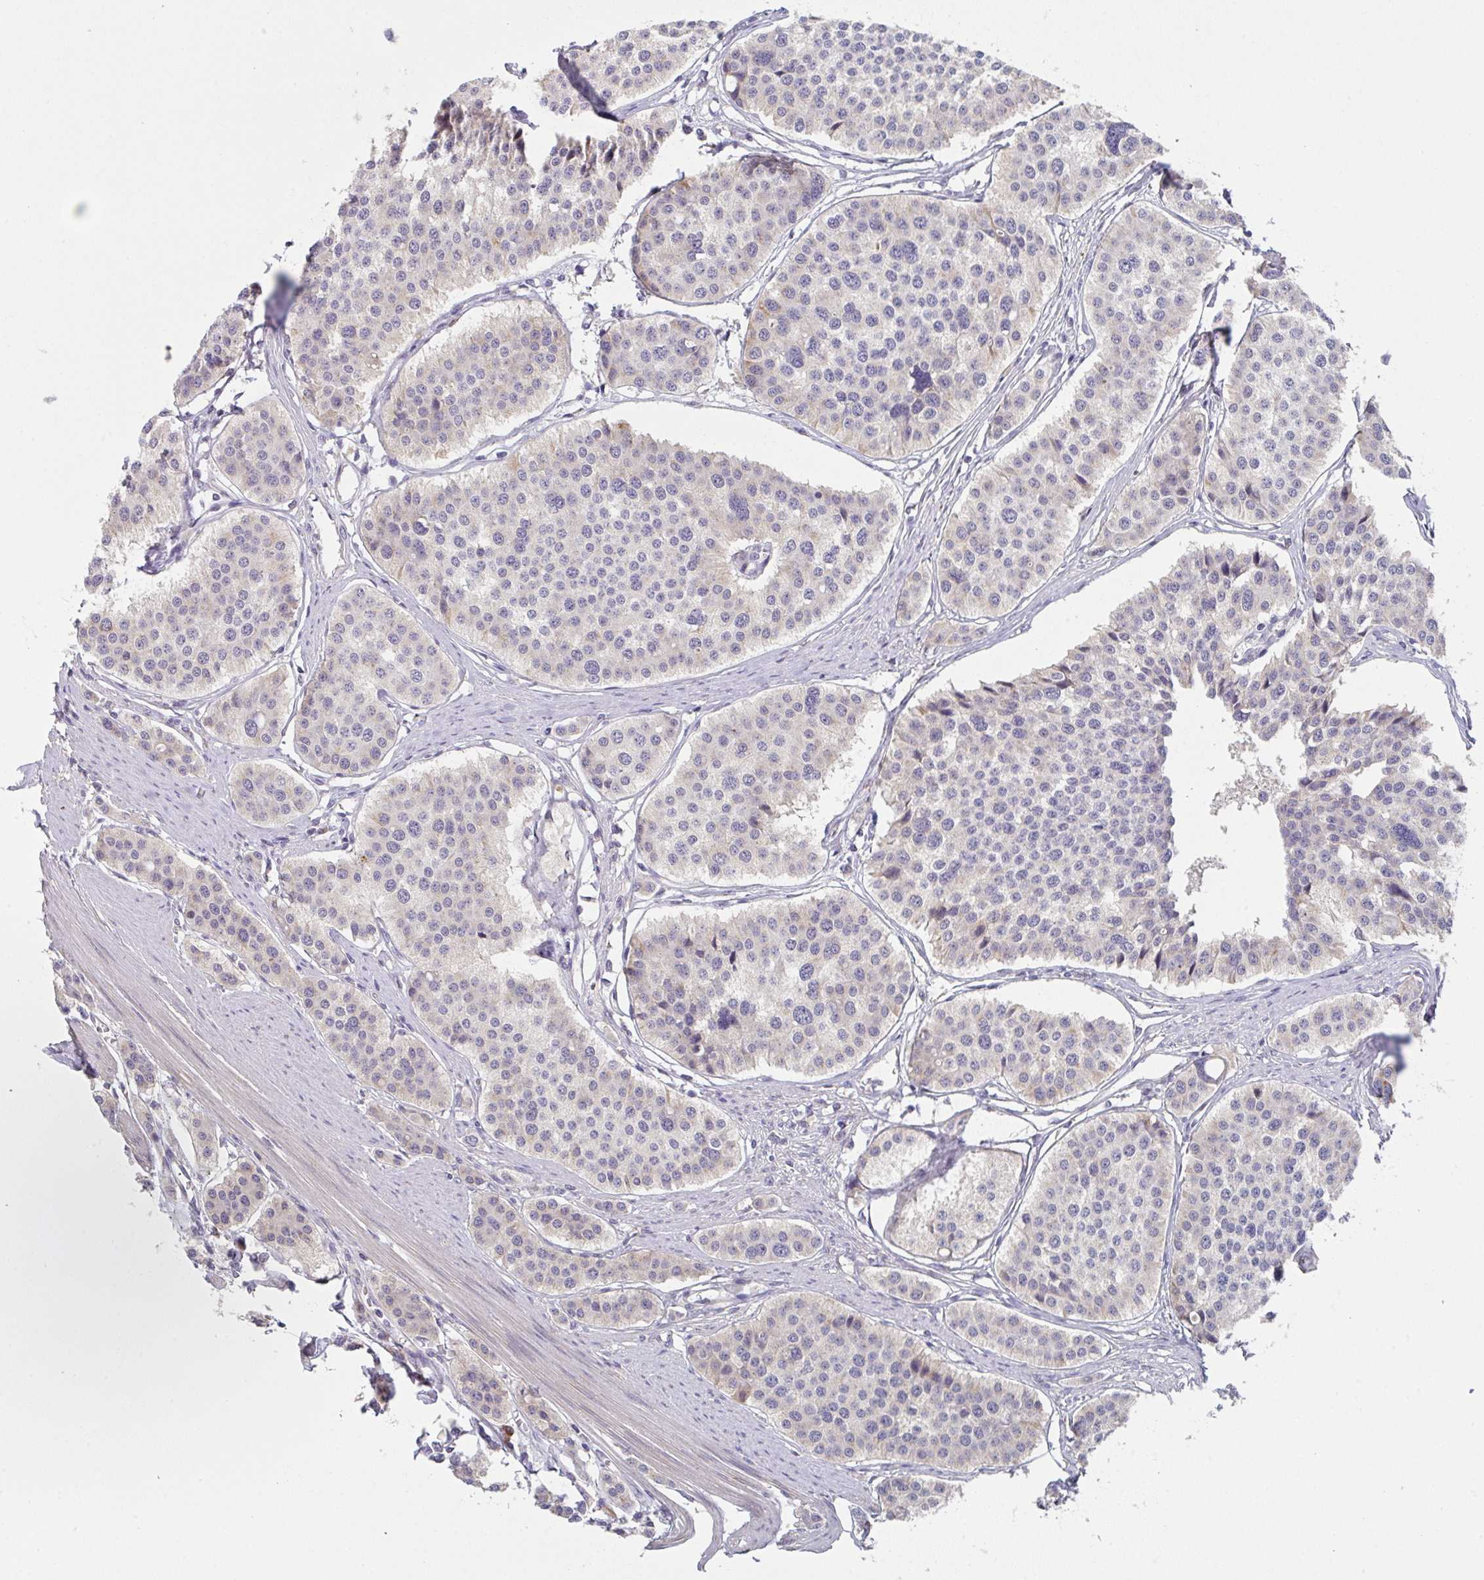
{"staining": {"intensity": "negative", "quantity": "none", "location": "none"}, "tissue": "carcinoid", "cell_type": "Tumor cells", "image_type": "cancer", "snomed": [{"axis": "morphology", "description": "Carcinoid, malignant, NOS"}, {"axis": "topography", "description": "Small intestine"}], "caption": "This is a photomicrograph of IHC staining of carcinoid, which shows no expression in tumor cells.", "gene": "TSPAN31", "patient": {"sex": "male", "age": 60}}